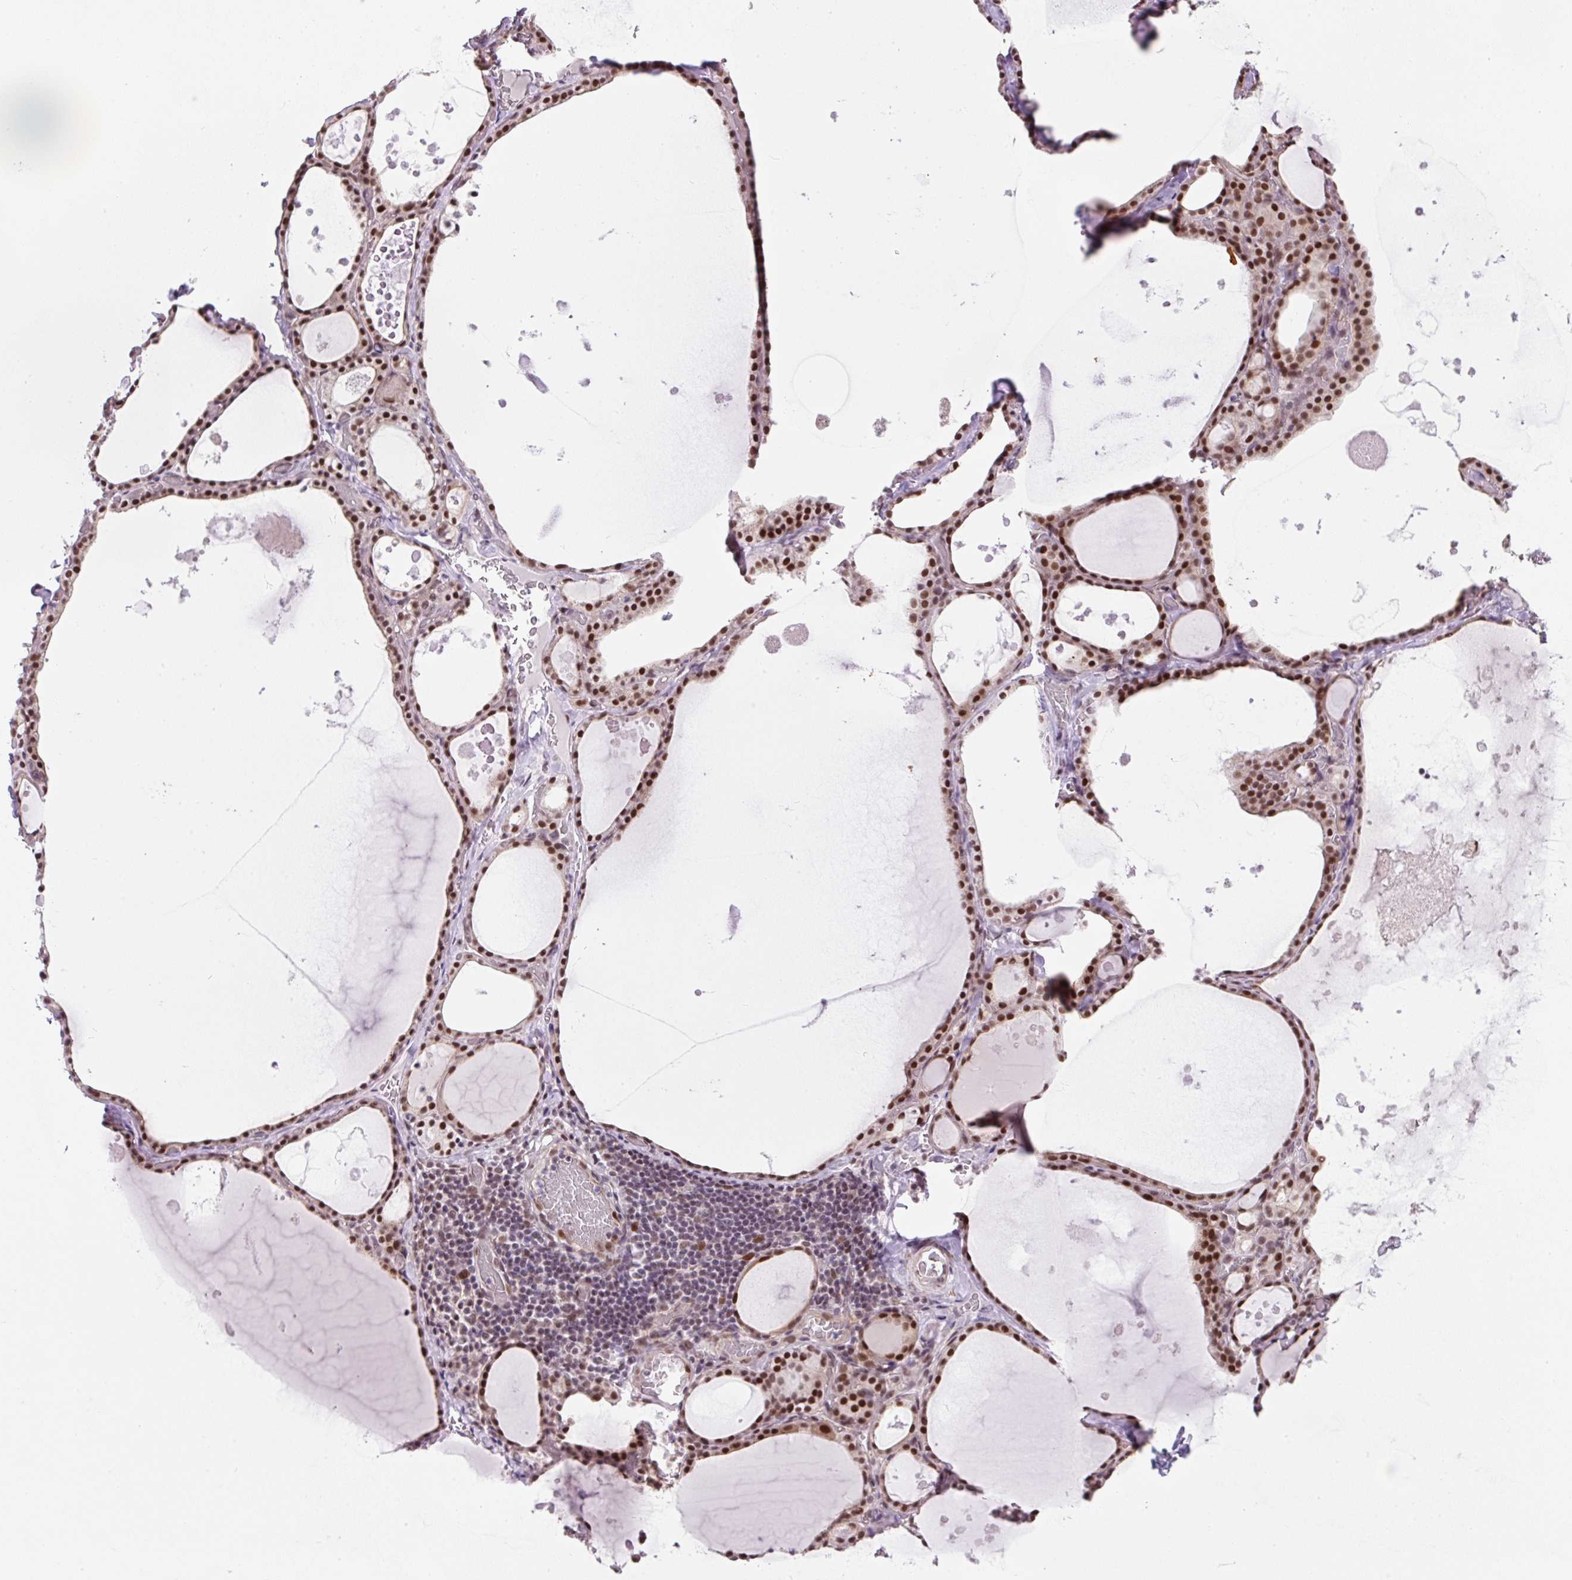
{"staining": {"intensity": "strong", "quantity": ">75%", "location": "nuclear"}, "tissue": "thyroid gland", "cell_type": "Glandular cells", "image_type": "normal", "snomed": [{"axis": "morphology", "description": "Normal tissue, NOS"}, {"axis": "topography", "description": "Thyroid gland"}], "caption": "Protein staining of unremarkable thyroid gland demonstrates strong nuclear expression in about >75% of glandular cells. Using DAB (3,3'-diaminobenzidine) (brown) and hematoxylin (blue) stains, captured at high magnification using brightfield microscopy.", "gene": "TAF1A", "patient": {"sex": "male", "age": 56}}